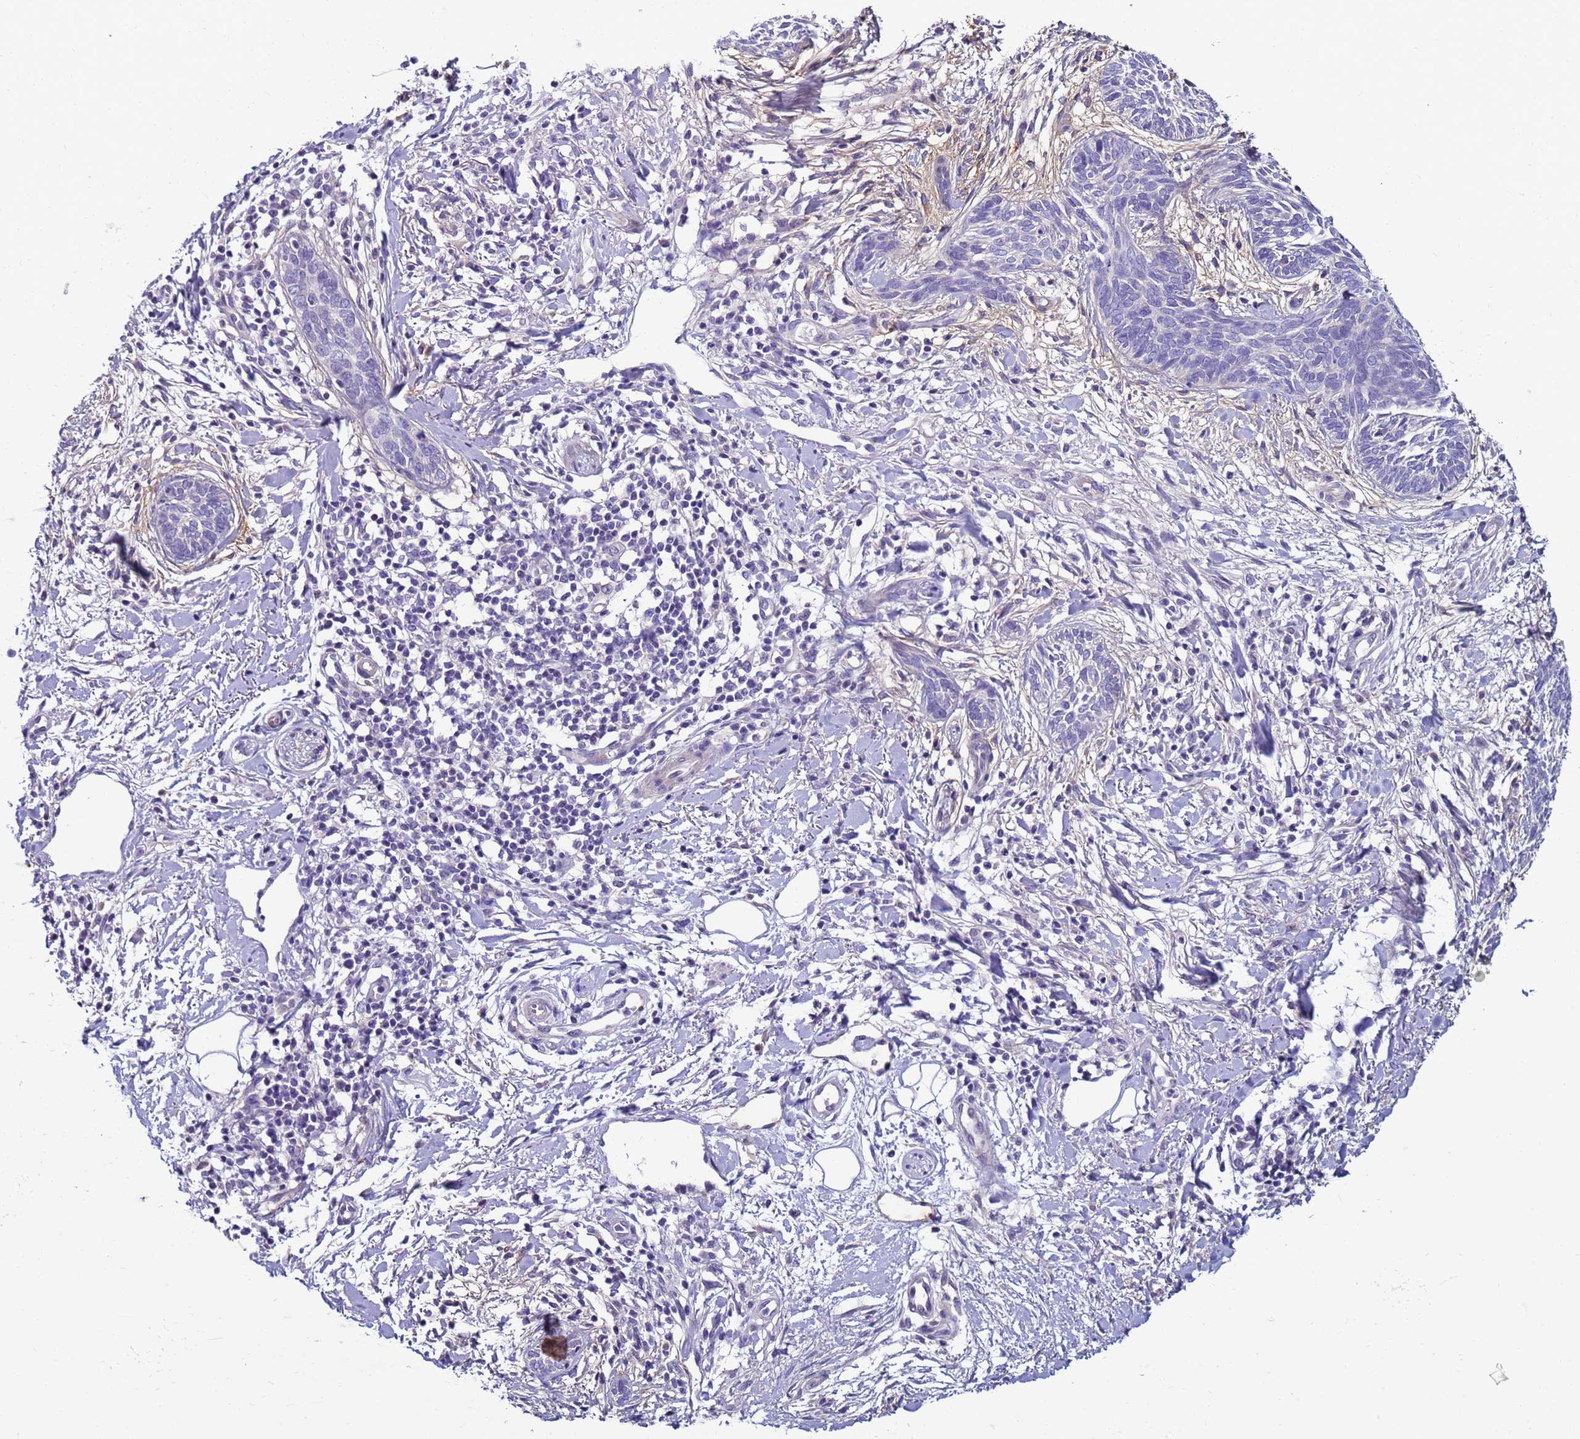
{"staining": {"intensity": "negative", "quantity": "none", "location": "none"}, "tissue": "skin cancer", "cell_type": "Tumor cells", "image_type": "cancer", "snomed": [{"axis": "morphology", "description": "Basal cell carcinoma"}, {"axis": "topography", "description": "Skin"}], "caption": "Micrograph shows no protein positivity in tumor cells of basal cell carcinoma (skin) tissue.", "gene": "NAT2", "patient": {"sex": "female", "age": 81}}